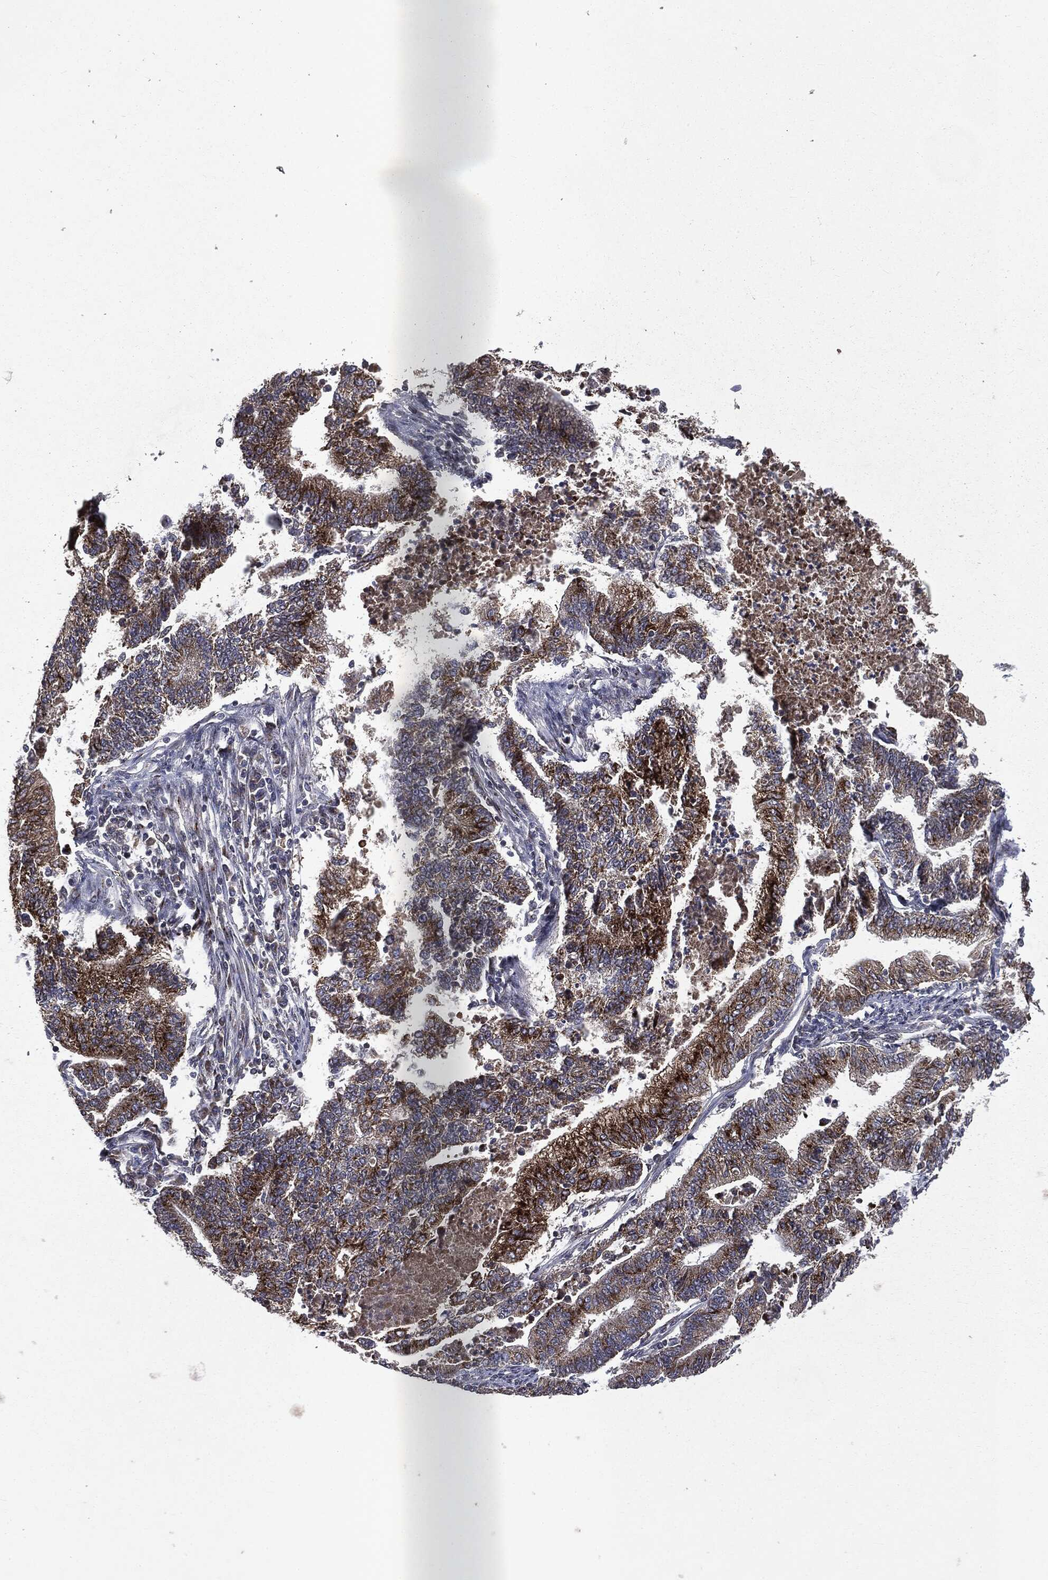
{"staining": {"intensity": "strong", "quantity": ">75%", "location": "cytoplasmic/membranous"}, "tissue": "endometrial cancer", "cell_type": "Tumor cells", "image_type": "cancer", "snomed": [{"axis": "morphology", "description": "Adenocarcinoma, NOS"}, {"axis": "topography", "description": "Uterus"}, {"axis": "topography", "description": "Endometrium"}], "caption": "Immunohistochemical staining of endometrial cancer exhibits strong cytoplasmic/membranous protein positivity in about >75% of tumor cells.", "gene": "PLPPR2", "patient": {"sex": "female", "age": 54}}